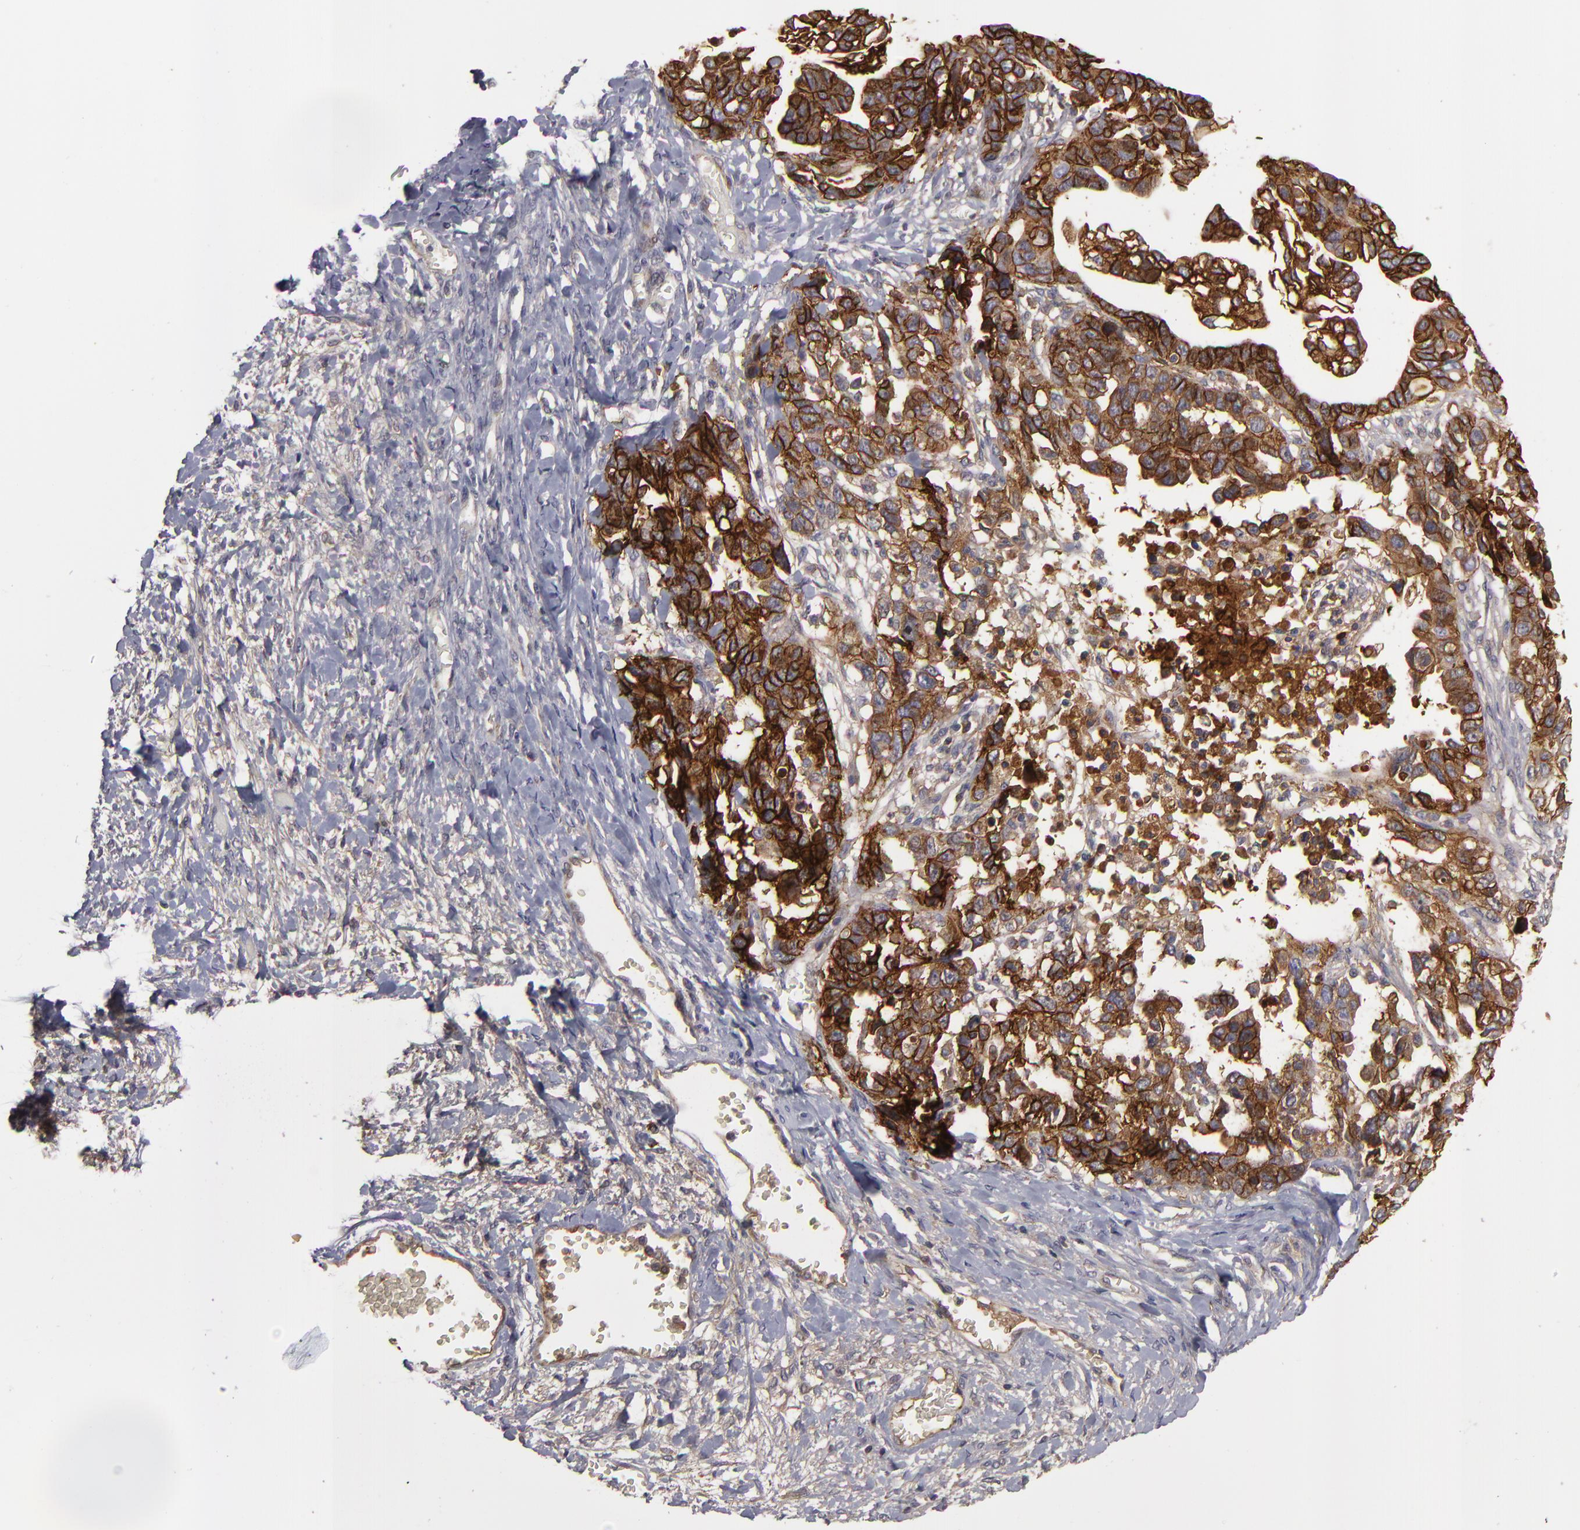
{"staining": {"intensity": "moderate", "quantity": ">75%", "location": "cytoplasmic/membranous"}, "tissue": "ovarian cancer", "cell_type": "Tumor cells", "image_type": "cancer", "snomed": [{"axis": "morphology", "description": "Cystadenocarcinoma, serous, NOS"}, {"axis": "topography", "description": "Ovary"}], "caption": "The histopathology image reveals immunohistochemical staining of serous cystadenocarcinoma (ovarian). There is moderate cytoplasmic/membranous staining is present in approximately >75% of tumor cells.", "gene": "ALCAM", "patient": {"sex": "female", "age": 69}}